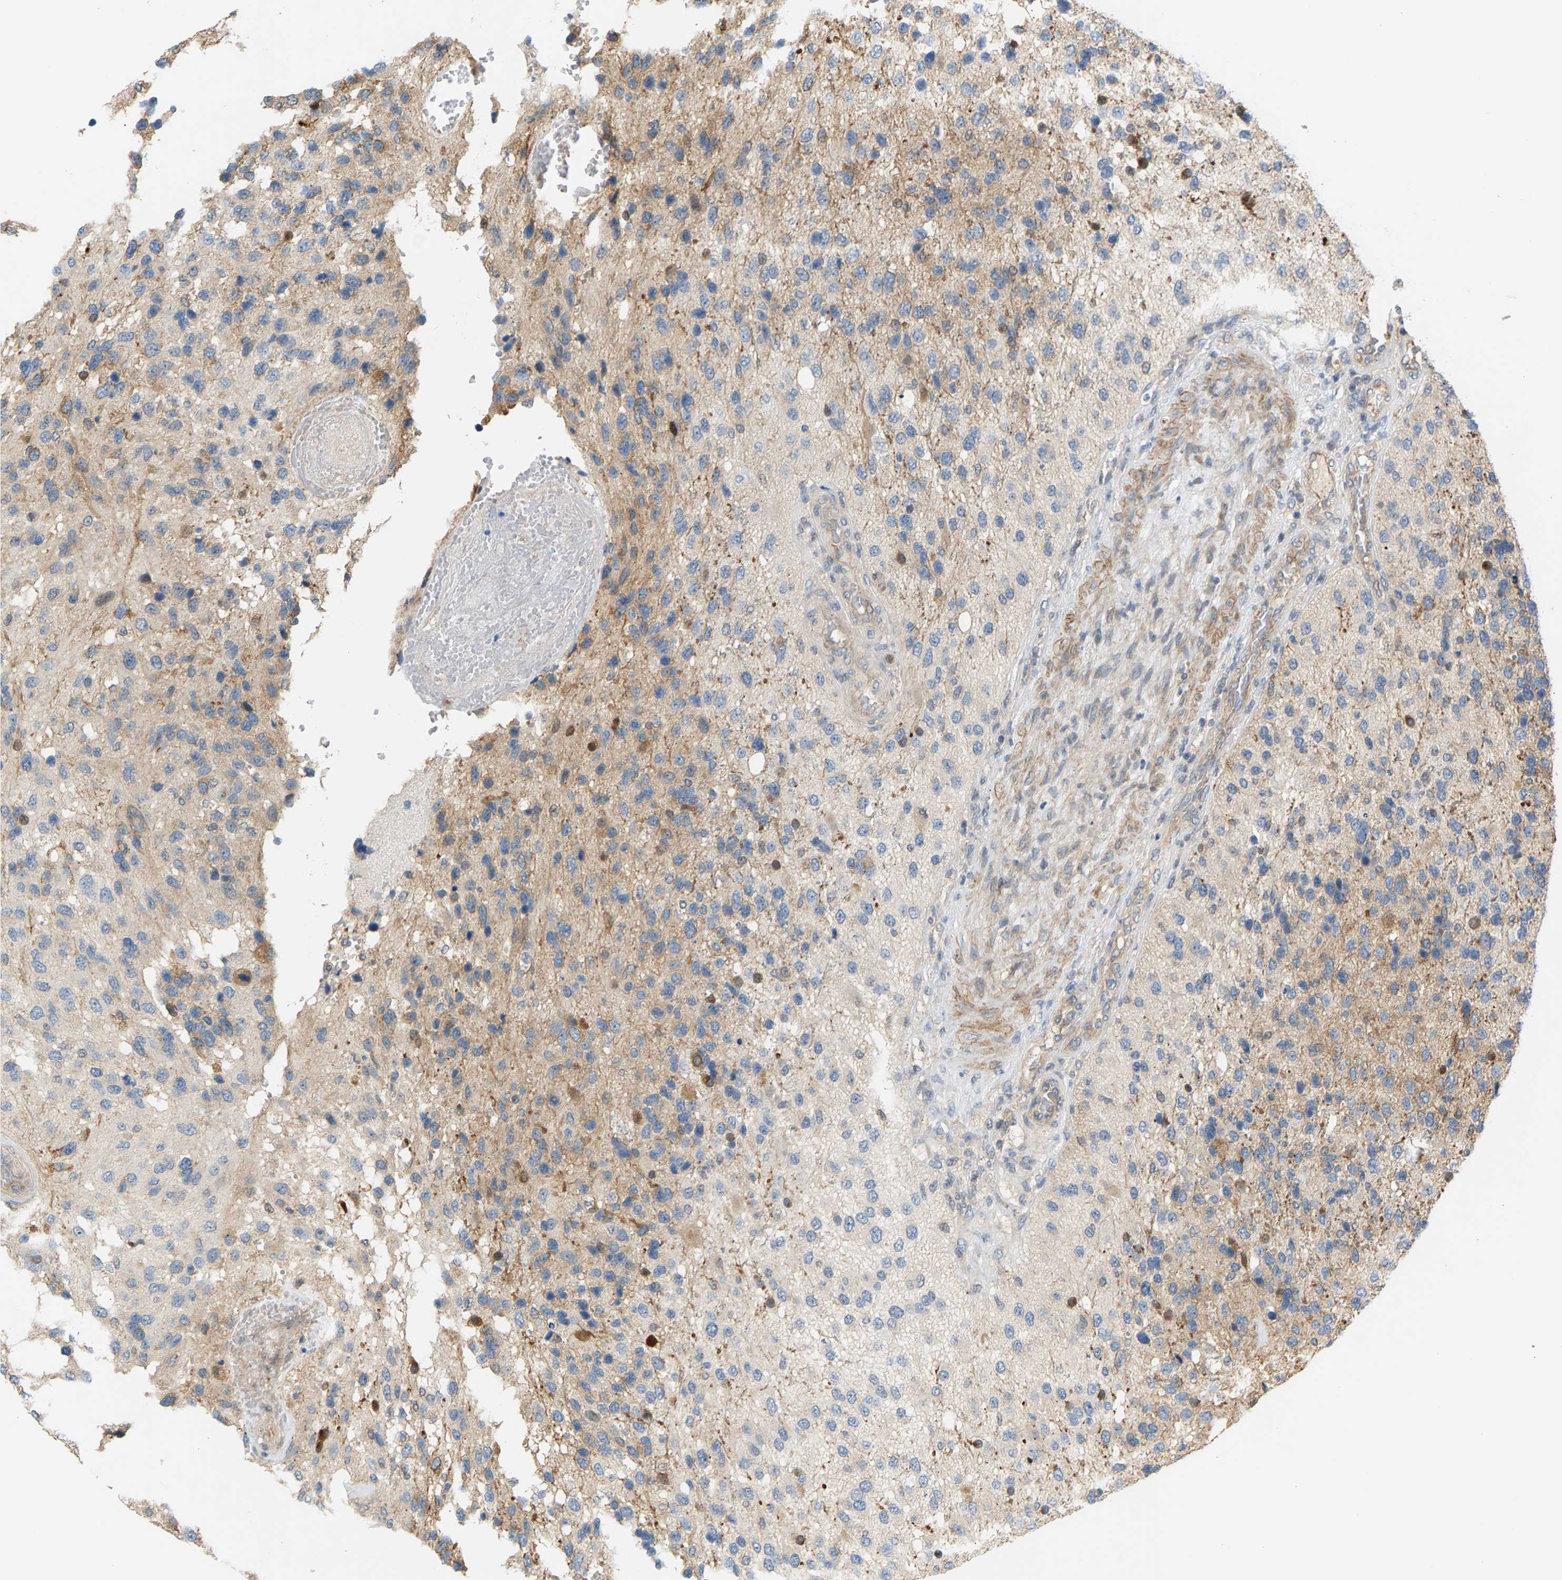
{"staining": {"intensity": "moderate", "quantity": "<25%", "location": "cytoplasmic/membranous"}, "tissue": "glioma", "cell_type": "Tumor cells", "image_type": "cancer", "snomed": [{"axis": "morphology", "description": "Glioma, malignant, High grade"}, {"axis": "topography", "description": "Brain"}], "caption": "IHC micrograph of human glioma stained for a protein (brown), which reveals low levels of moderate cytoplasmic/membranous staining in about <25% of tumor cells.", "gene": "KRTAP27-1", "patient": {"sex": "female", "age": 58}}